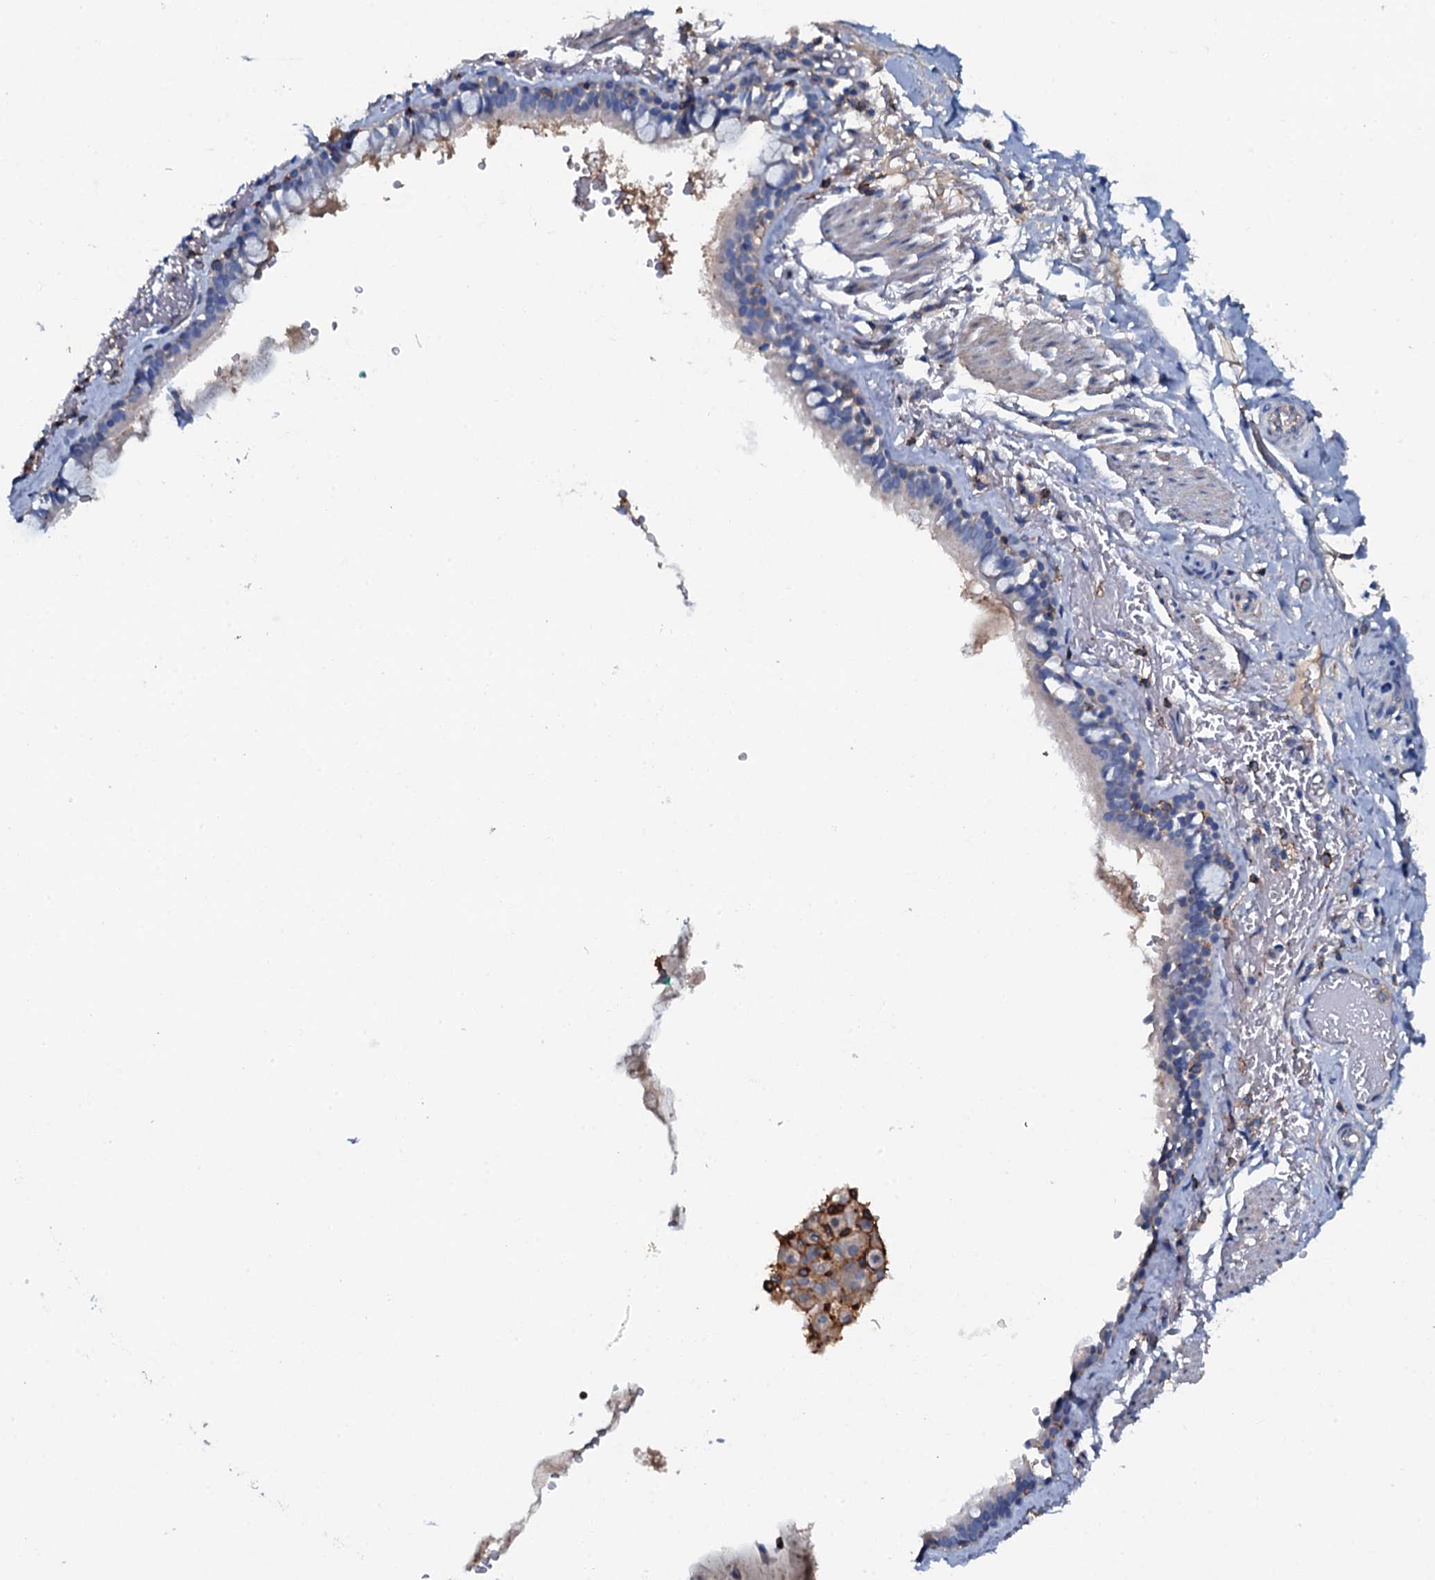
{"staining": {"intensity": "negative", "quantity": "none", "location": "none"}, "tissue": "bronchus", "cell_type": "Respiratory epithelial cells", "image_type": "normal", "snomed": [{"axis": "morphology", "description": "Normal tissue, NOS"}, {"axis": "topography", "description": "Cartilage tissue"}], "caption": "Immunohistochemistry (IHC) micrograph of benign human bronchus stained for a protein (brown), which shows no positivity in respiratory epithelial cells.", "gene": "MS4A4E", "patient": {"sex": "male", "age": 63}}